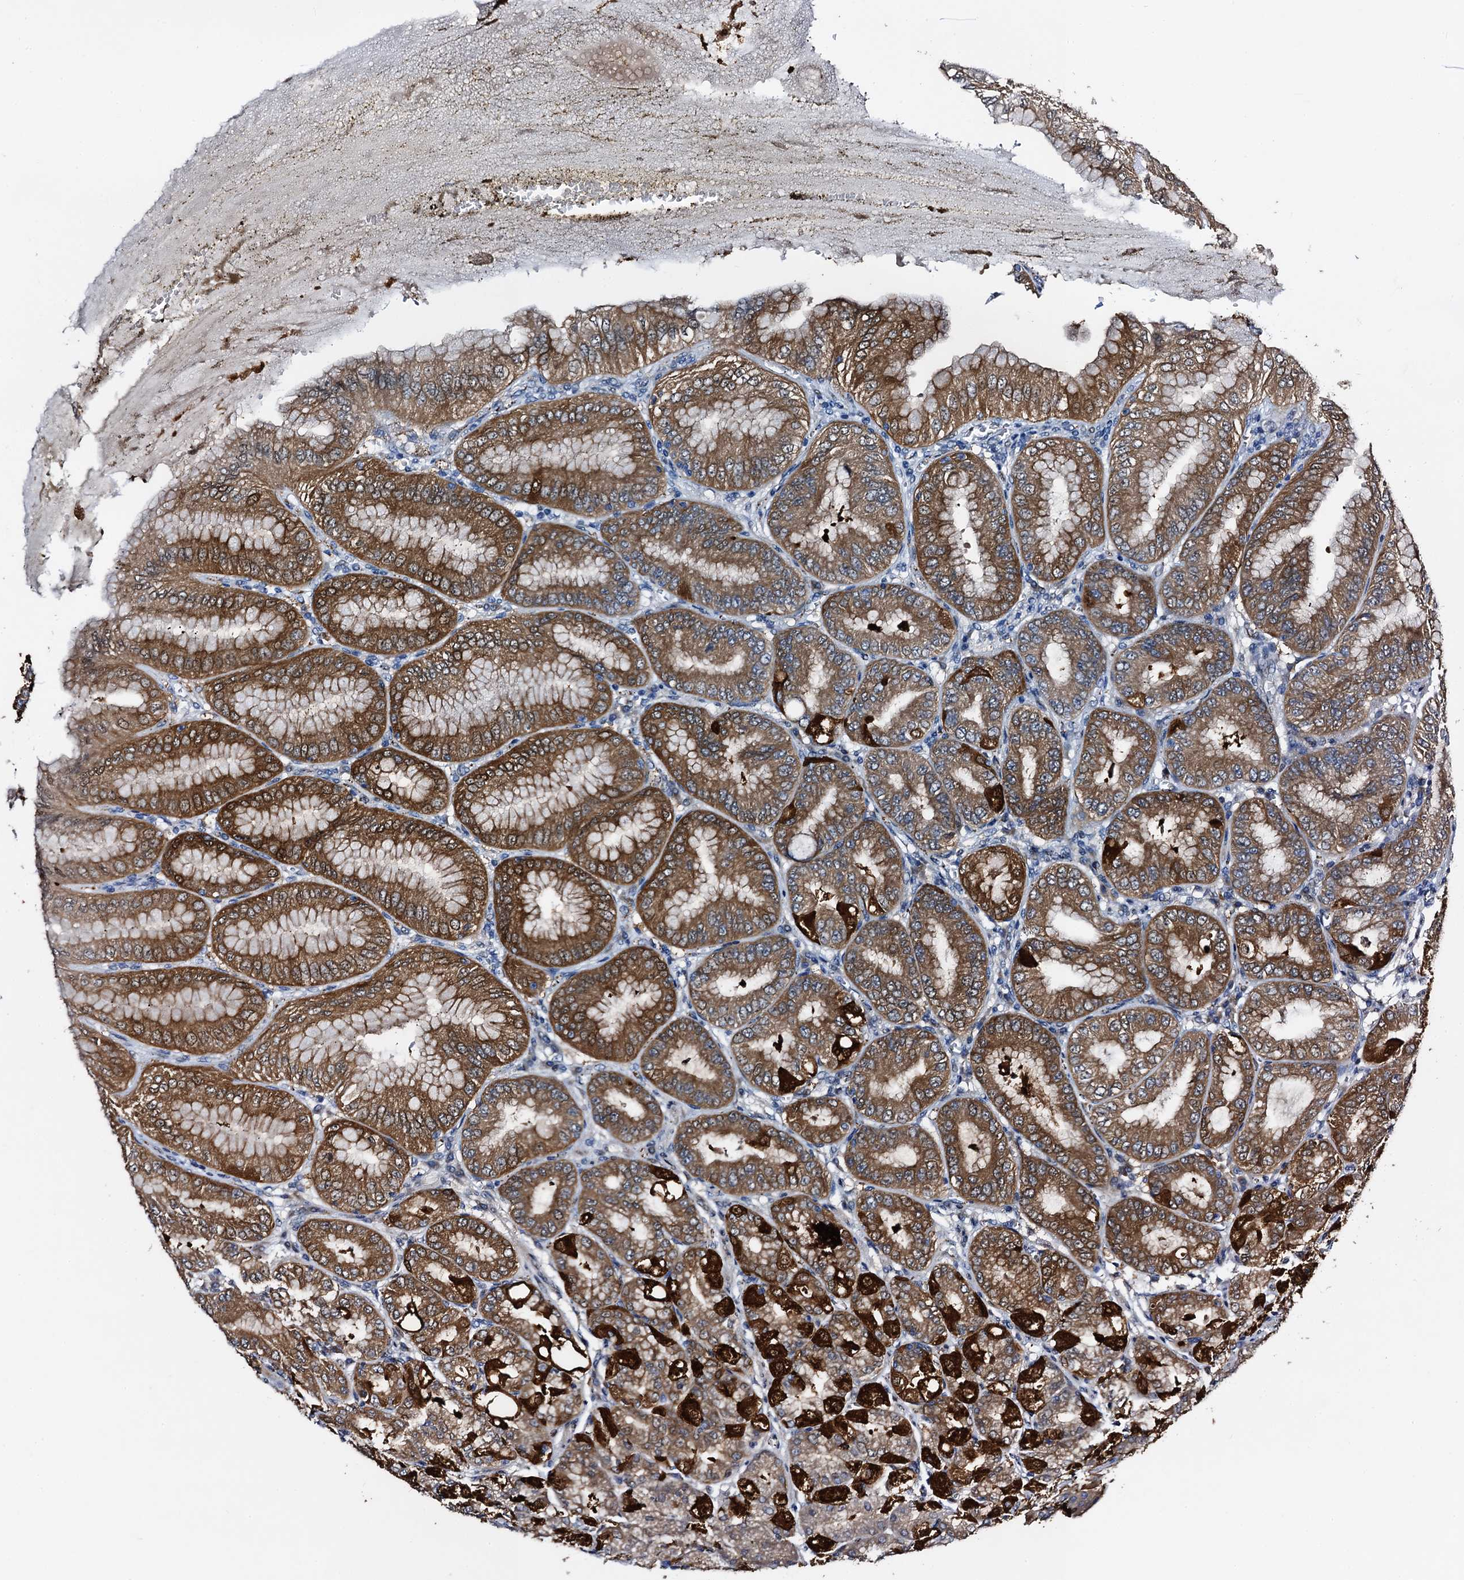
{"staining": {"intensity": "strong", "quantity": ">75%", "location": "cytoplasmic/membranous,nuclear"}, "tissue": "stomach", "cell_type": "Glandular cells", "image_type": "normal", "snomed": [{"axis": "morphology", "description": "Normal tissue, NOS"}, {"axis": "topography", "description": "Stomach, lower"}], "caption": "The image demonstrates staining of normal stomach, revealing strong cytoplasmic/membranous,nuclear protein positivity (brown color) within glandular cells.", "gene": "FAM222A", "patient": {"sex": "male", "age": 71}}